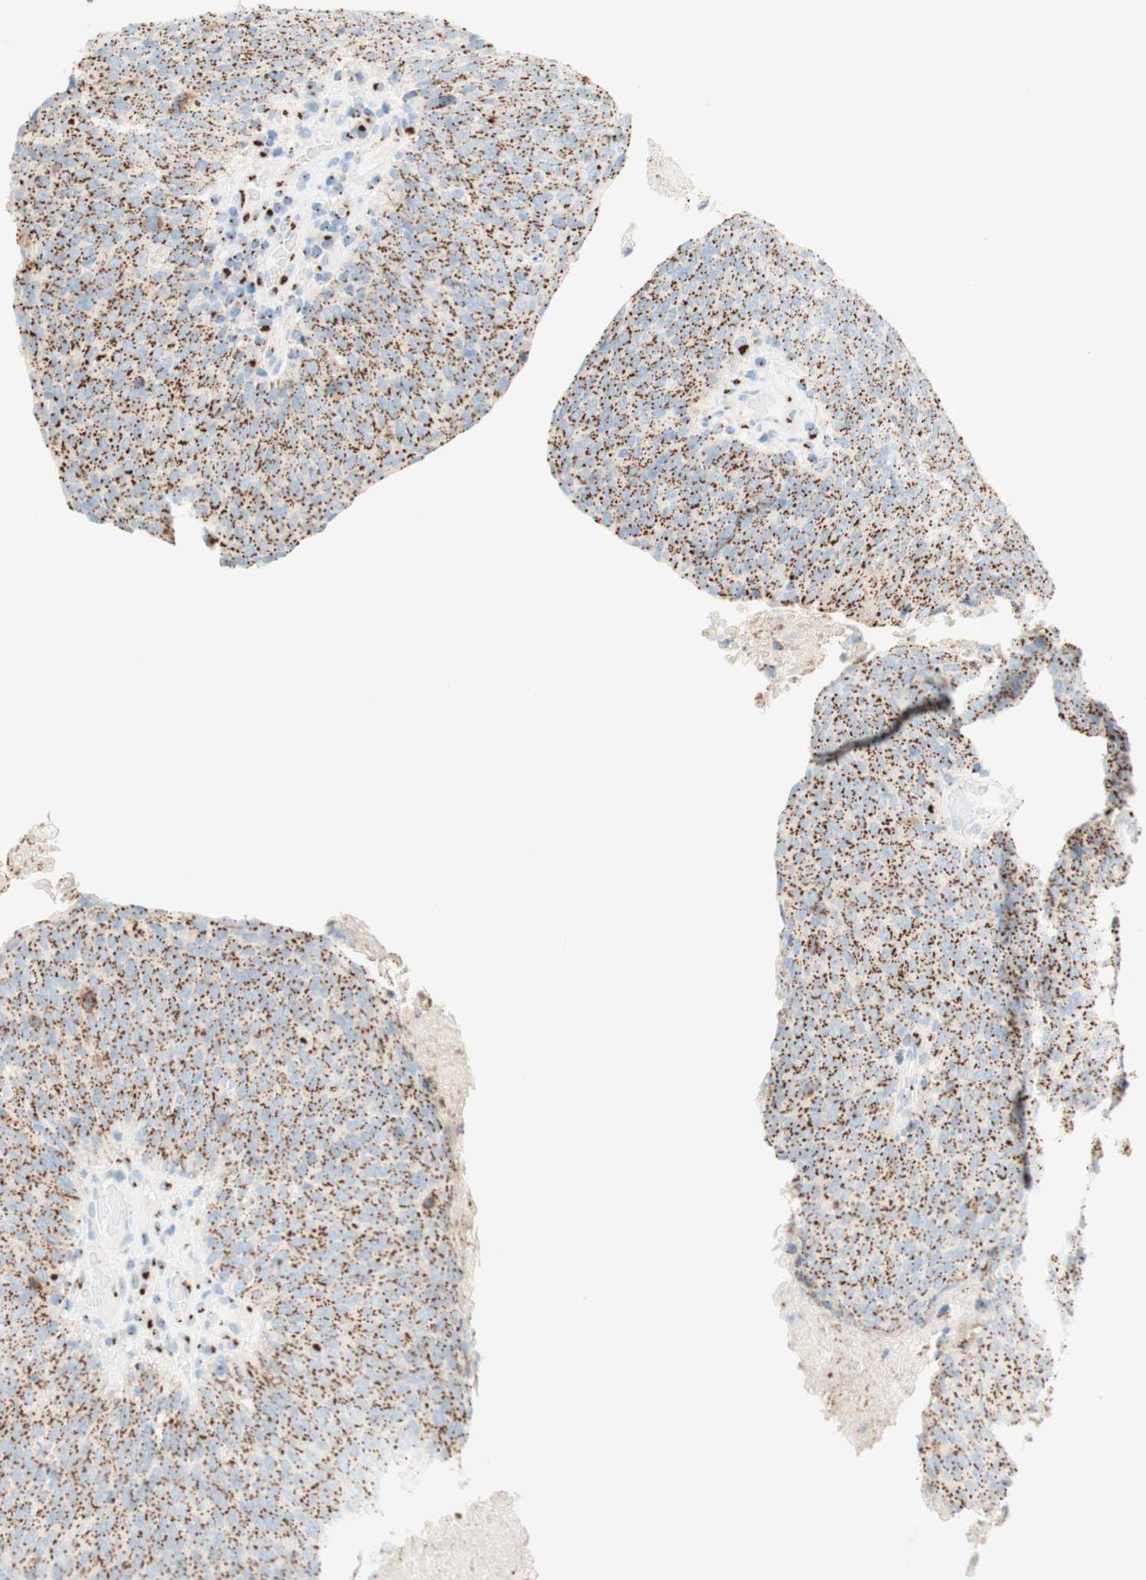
{"staining": {"intensity": "strong", "quantity": ">75%", "location": "cytoplasmic/membranous"}, "tissue": "head and neck cancer", "cell_type": "Tumor cells", "image_type": "cancer", "snomed": [{"axis": "morphology", "description": "Squamous cell carcinoma, NOS"}, {"axis": "morphology", "description": "Squamous cell carcinoma, metastatic, NOS"}, {"axis": "topography", "description": "Lymph node"}, {"axis": "topography", "description": "Head-Neck"}], "caption": "Tumor cells exhibit high levels of strong cytoplasmic/membranous staining in about >75% of cells in human squamous cell carcinoma (head and neck).", "gene": "GOLGB1", "patient": {"sex": "male", "age": 62}}